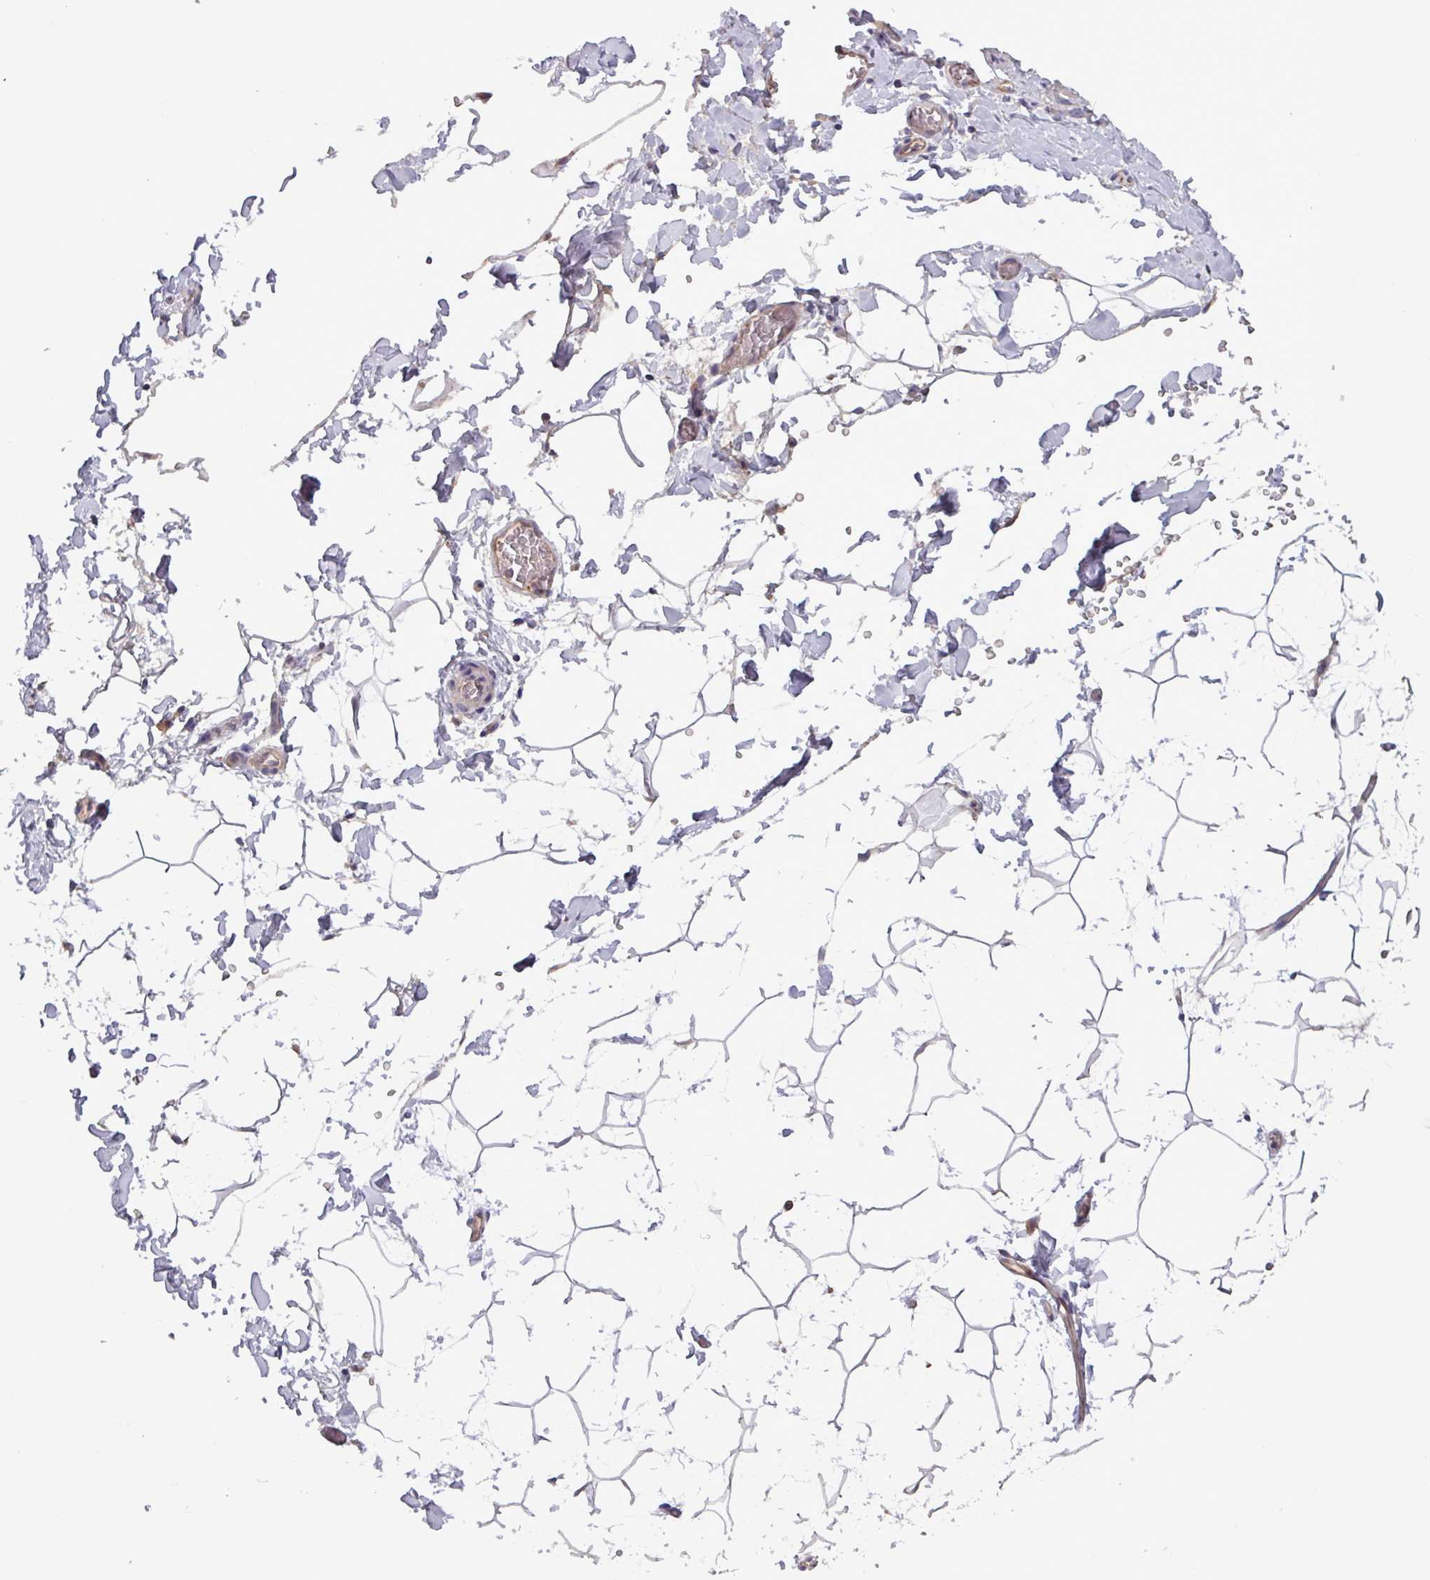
{"staining": {"intensity": "moderate", "quantity": "<25%", "location": "cytoplasmic/membranous"}, "tissue": "adipose tissue", "cell_type": "Adipocytes", "image_type": "normal", "snomed": [{"axis": "morphology", "description": "Normal tissue, NOS"}, {"axis": "topography", "description": "Gallbladder"}, {"axis": "topography", "description": "Peripheral nerve tissue"}], "caption": "The histopathology image exhibits a brown stain indicating the presence of a protein in the cytoplasmic/membranous of adipocytes in adipose tissue. Immunohistochemistry (ihc) stains the protein in brown and the nuclei are stained blue.", "gene": "PLIN2", "patient": {"sex": "male", "age": 38}}